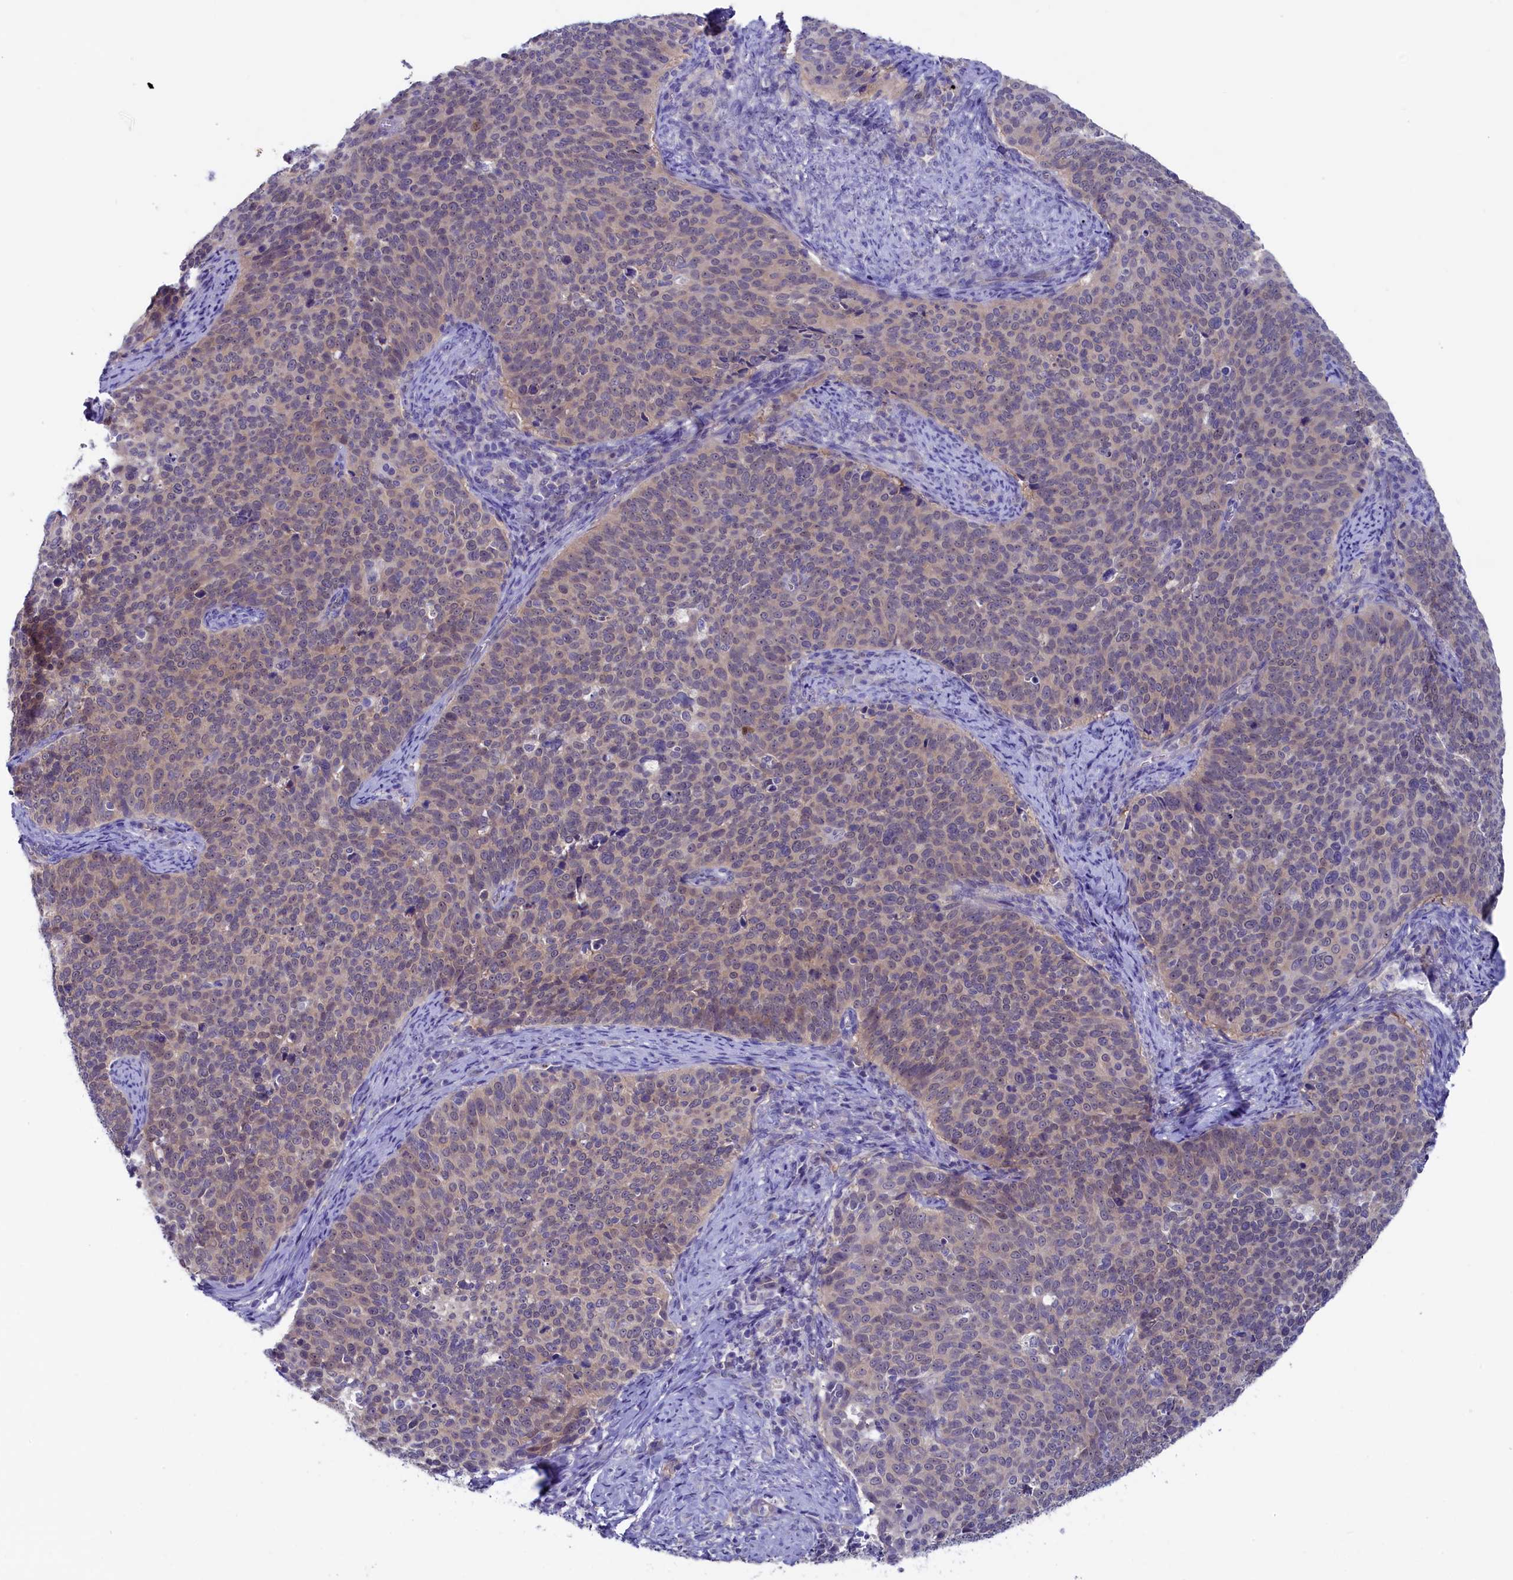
{"staining": {"intensity": "weak", "quantity": "<25%", "location": "cytoplasmic/membranous"}, "tissue": "cervical cancer", "cell_type": "Tumor cells", "image_type": "cancer", "snomed": [{"axis": "morphology", "description": "Normal tissue, NOS"}, {"axis": "morphology", "description": "Squamous cell carcinoma, NOS"}, {"axis": "topography", "description": "Cervix"}], "caption": "This is a histopathology image of IHC staining of squamous cell carcinoma (cervical), which shows no expression in tumor cells. (Stains: DAB IHC with hematoxylin counter stain, Microscopy: brightfield microscopy at high magnification).", "gene": "CIAPIN1", "patient": {"sex": "female", "age": 39}}